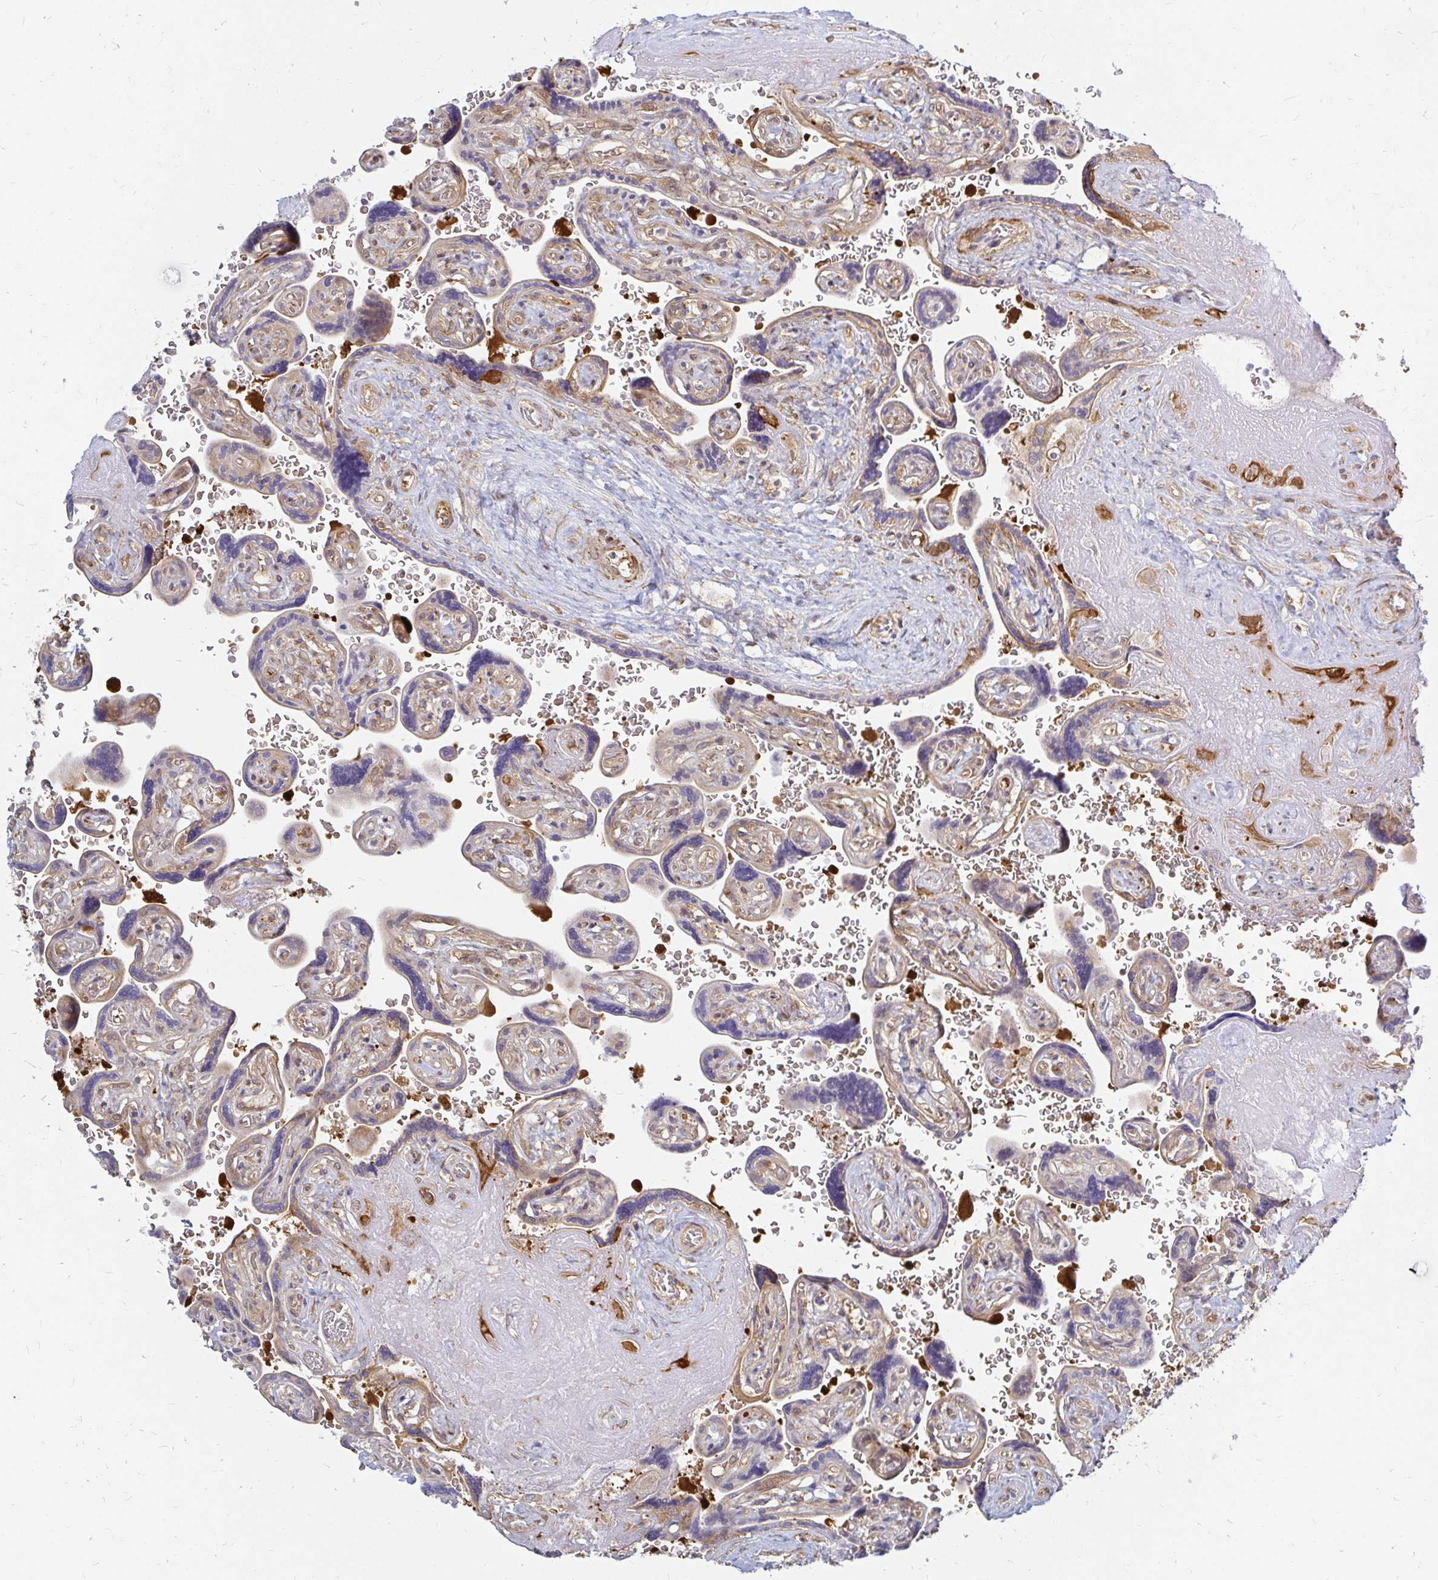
{"staining": {"intensity": "moderate", "quantity": ">75%", "location": "cytoplasmic/membranous"}, "tissue": "placenta", "cell_type": "Decidual cells", "image_type": "normal", "snomed": [{"axis": "morphology", "description": "Normal tissue, NOS"}, {"axis": "topography", "description": "Placenta"}], "caption": "Immunohistochemical staining of unremarkable human placenta demonstrates moderate cytoplasmic/membranous protein expression in about >75% of decidual cells.", "gene": "CAST", "patient": {"sex": "female", "age": 32}}